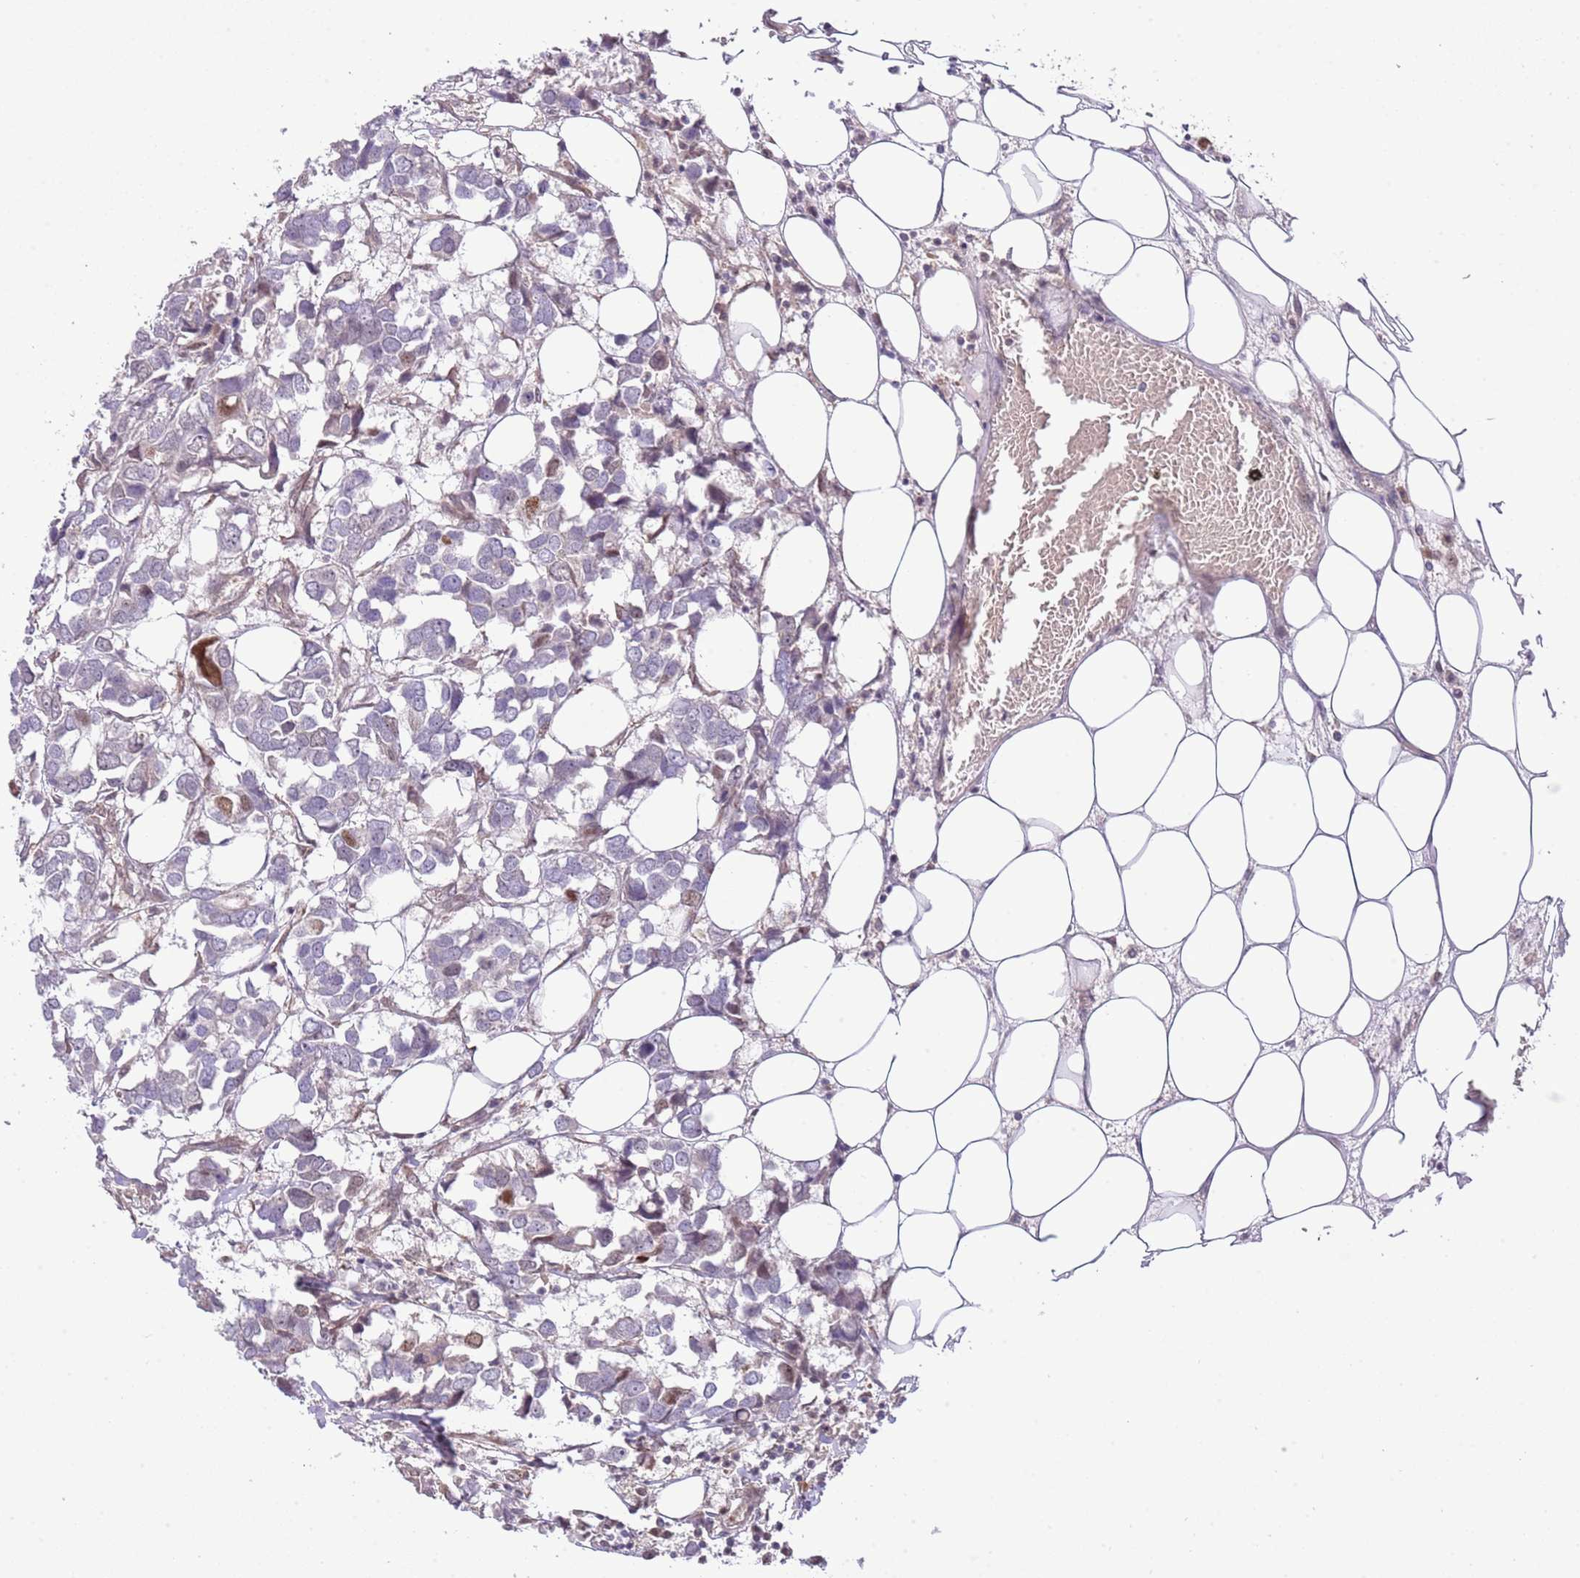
{"staining": {"intensity": "negative", "quantity": "none", "location": "none"}, "tissue": "breast cancer", "cell_type": "Tumor cells", "image_type": "cancer", "snomed": [{"axis": "morphology", "description": "Duct carcinoma"}, {"axis": "topography", "description": "Breast"}], "caption": "This image is of intraductal carcinoma (breast) stained with immunohistochemistry to label a protein in brown with the nuclei are counter-stained blue. There is no positivity in tumor cells.", "gene": "CHD1", "patient": {"sex": "female", "age": 83}}